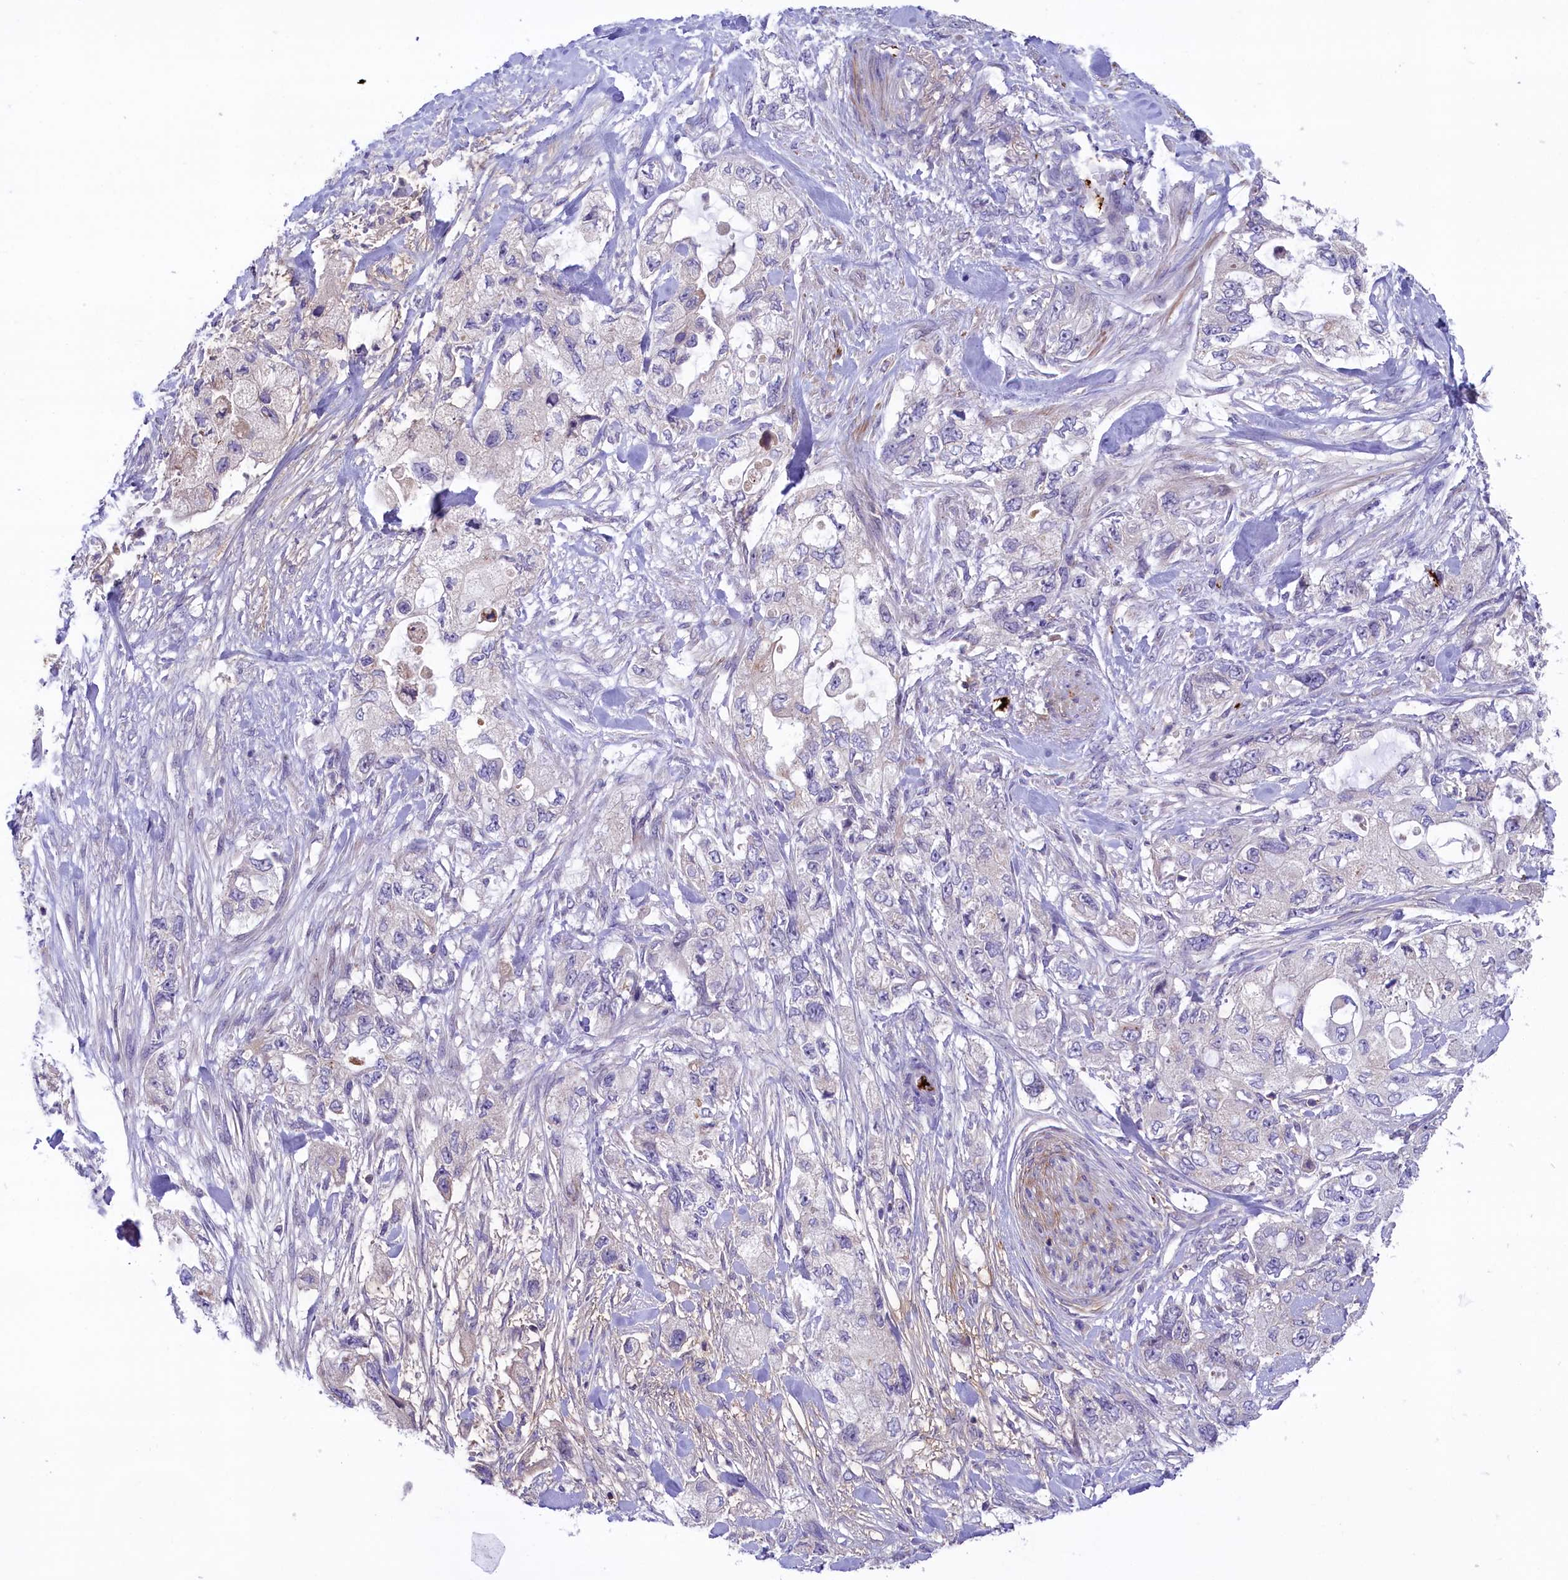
{"staining": {"intensity": "negative", "quantity": "none", "location": "none"}, "tissue": "pancreatic cancer", "cell_type": "Tumor cells", "image_type": "cancer", "snomed": [{"axis": "morphology", "description": "Adenocarcinoma, NOS"}, {"axis": "topography", "description": "Pancreas"}], "caption": "Tumor cells are negative for brown protein staining in pancreatic cancer.", "gene": "HEATR3", "patient": {"sex": "female", "age": 73}}